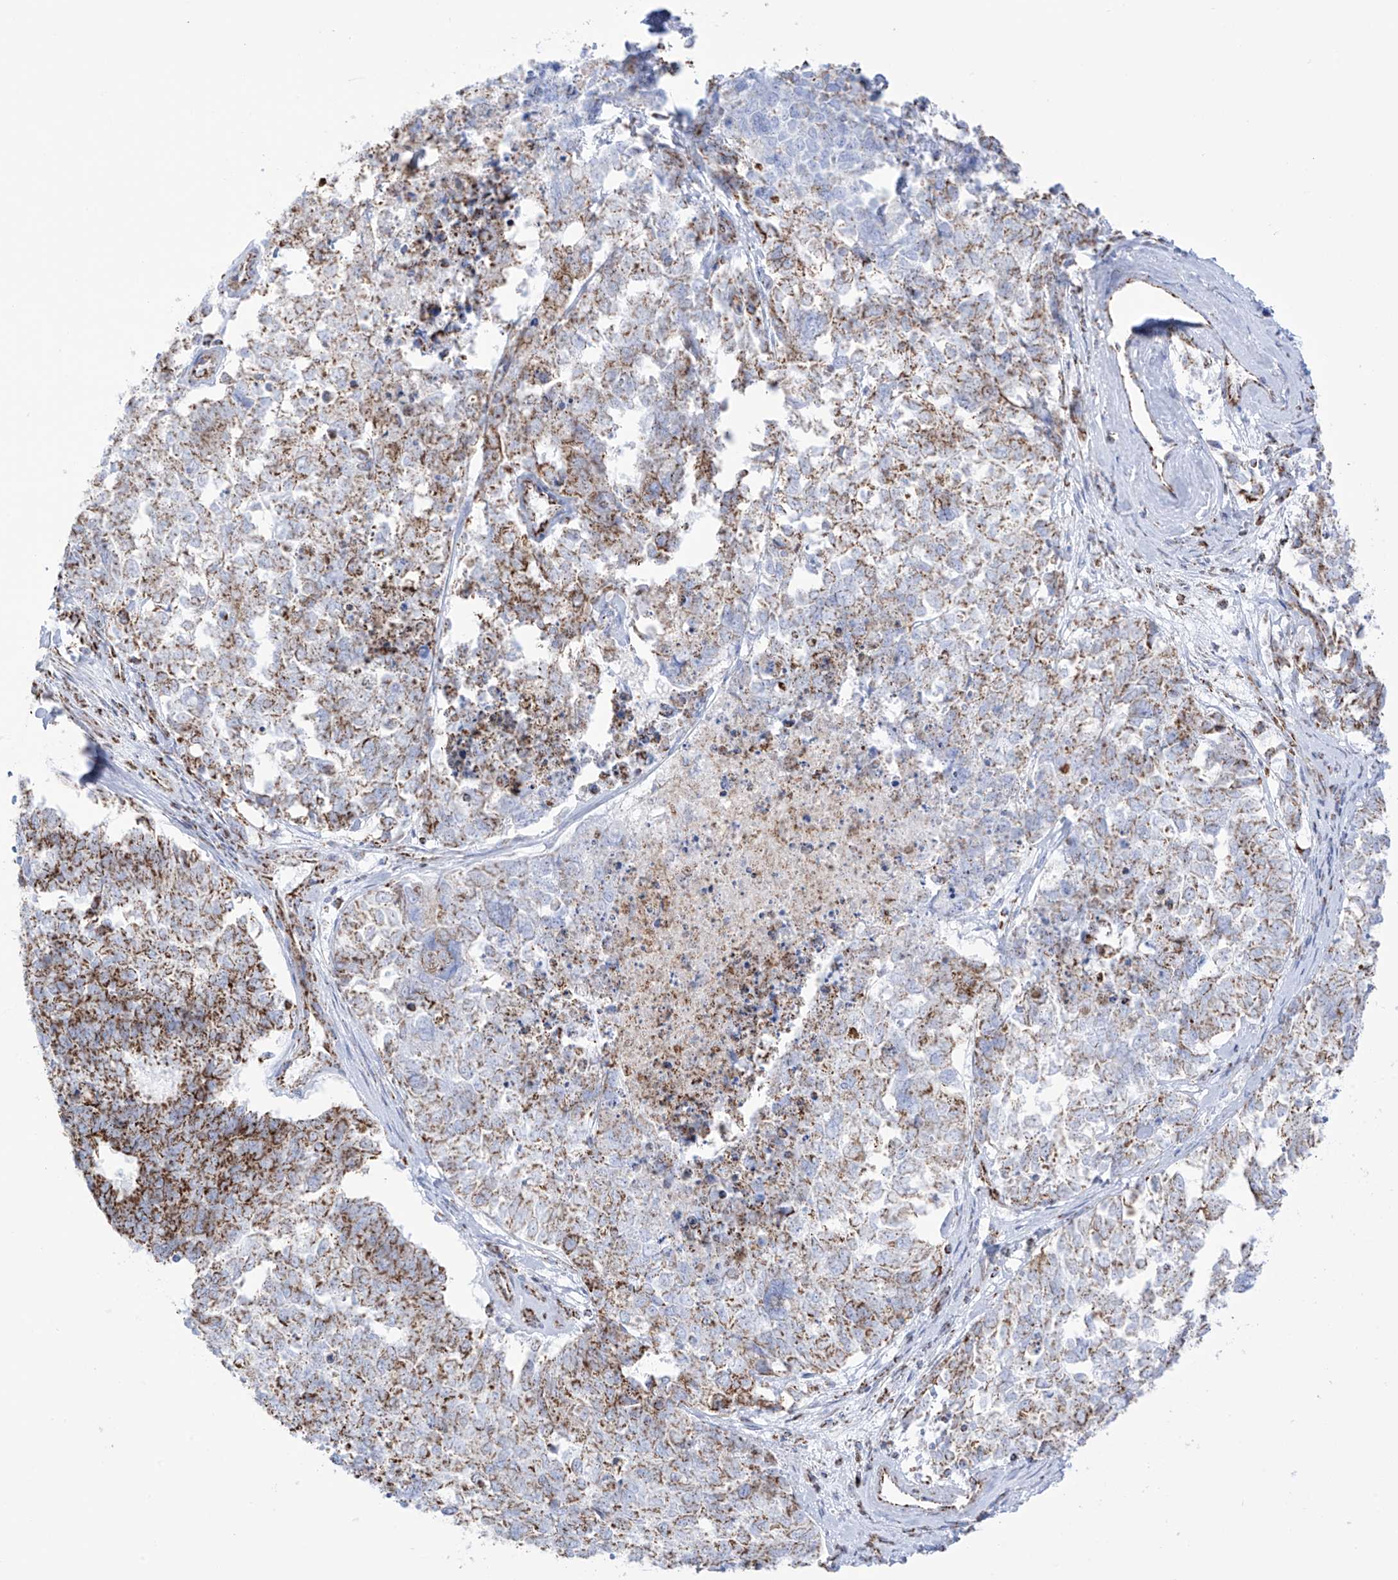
{"staining": {"intensity": "moderate", "quantity": ">75%", "location": "cytoplasmic/membranous"}, "tissue": "cervical cancer", "cell_type": "Tumor cells", "image_type": "cancer", "snomed": [{"axis": "morphology", "description": "Squamous cell carcinoma, NOS"}, {"axis": "topography", "description": "Cervix"}], "caption": "About >75% of tumor cells in cervical squamous cell carcinoma show moderate cytoplasmic/membranous protein expression as visualized by brown immunohistochemical staining.", "gene": "XKR3", "patient": {"sex": "female", "age": 63}}